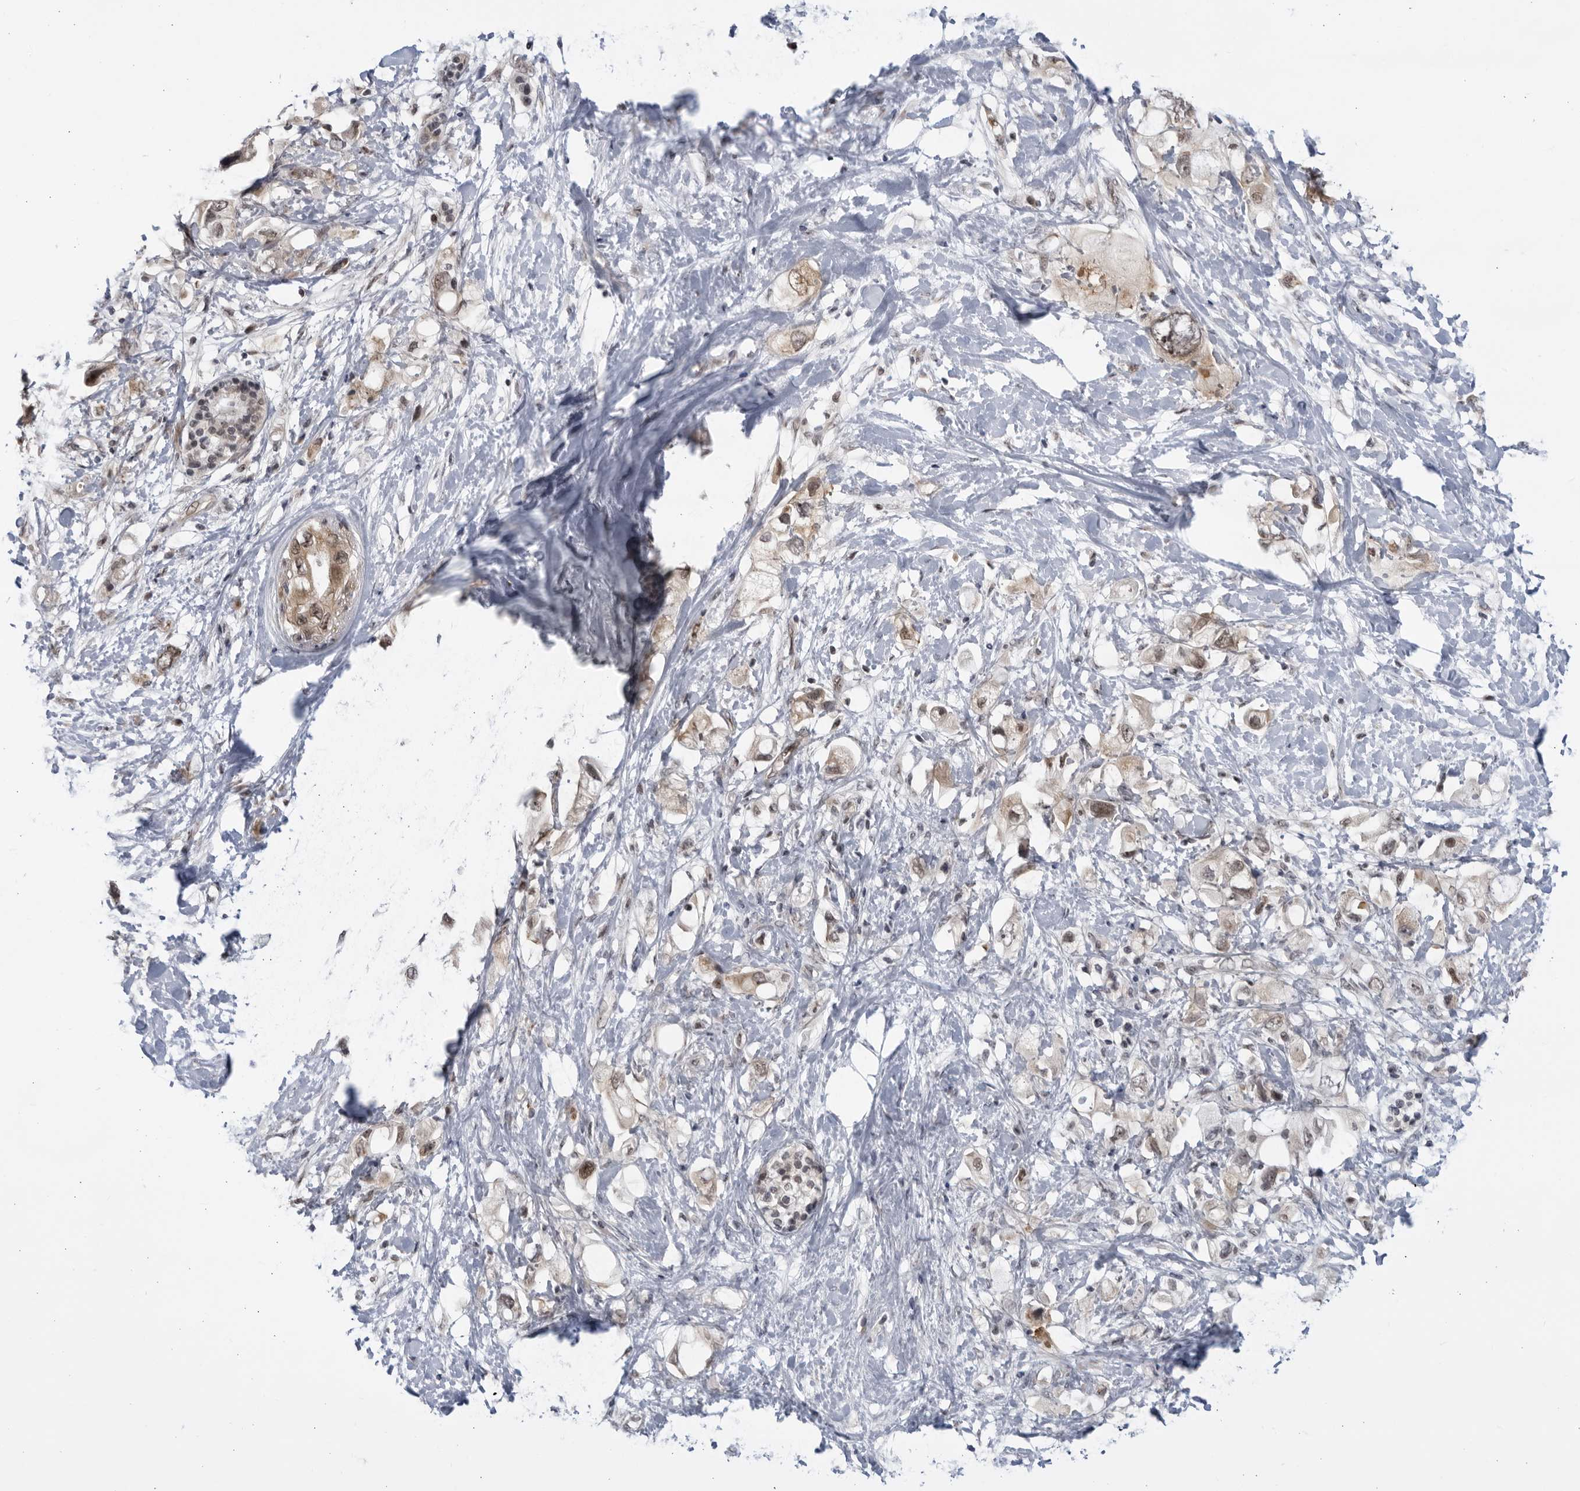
{"staining": {"intensity": "weak", "quantity": ">75%", "location": "cytoplasmic/membranous,nuclear"}, "tissue": "pancreatic cancer", "cell_type": "Tumor cells", "image_type": "cancer", "snomed": [{"axis": "morphology", "description": "Adenocarcinoma, NOS"}, {"axis": "topography", "description": "Pancreas"}], "caption": "IHC image of pancreatic cancer (adenocarcinoma) stained for a protein (brown), which demonstrates low levels of weak cytoplasmic/membranous and nuclear expression in about >75% of tumor cells.", "gene": "ITGB3BP", "patient": {"sex": "female", "age": 56}}